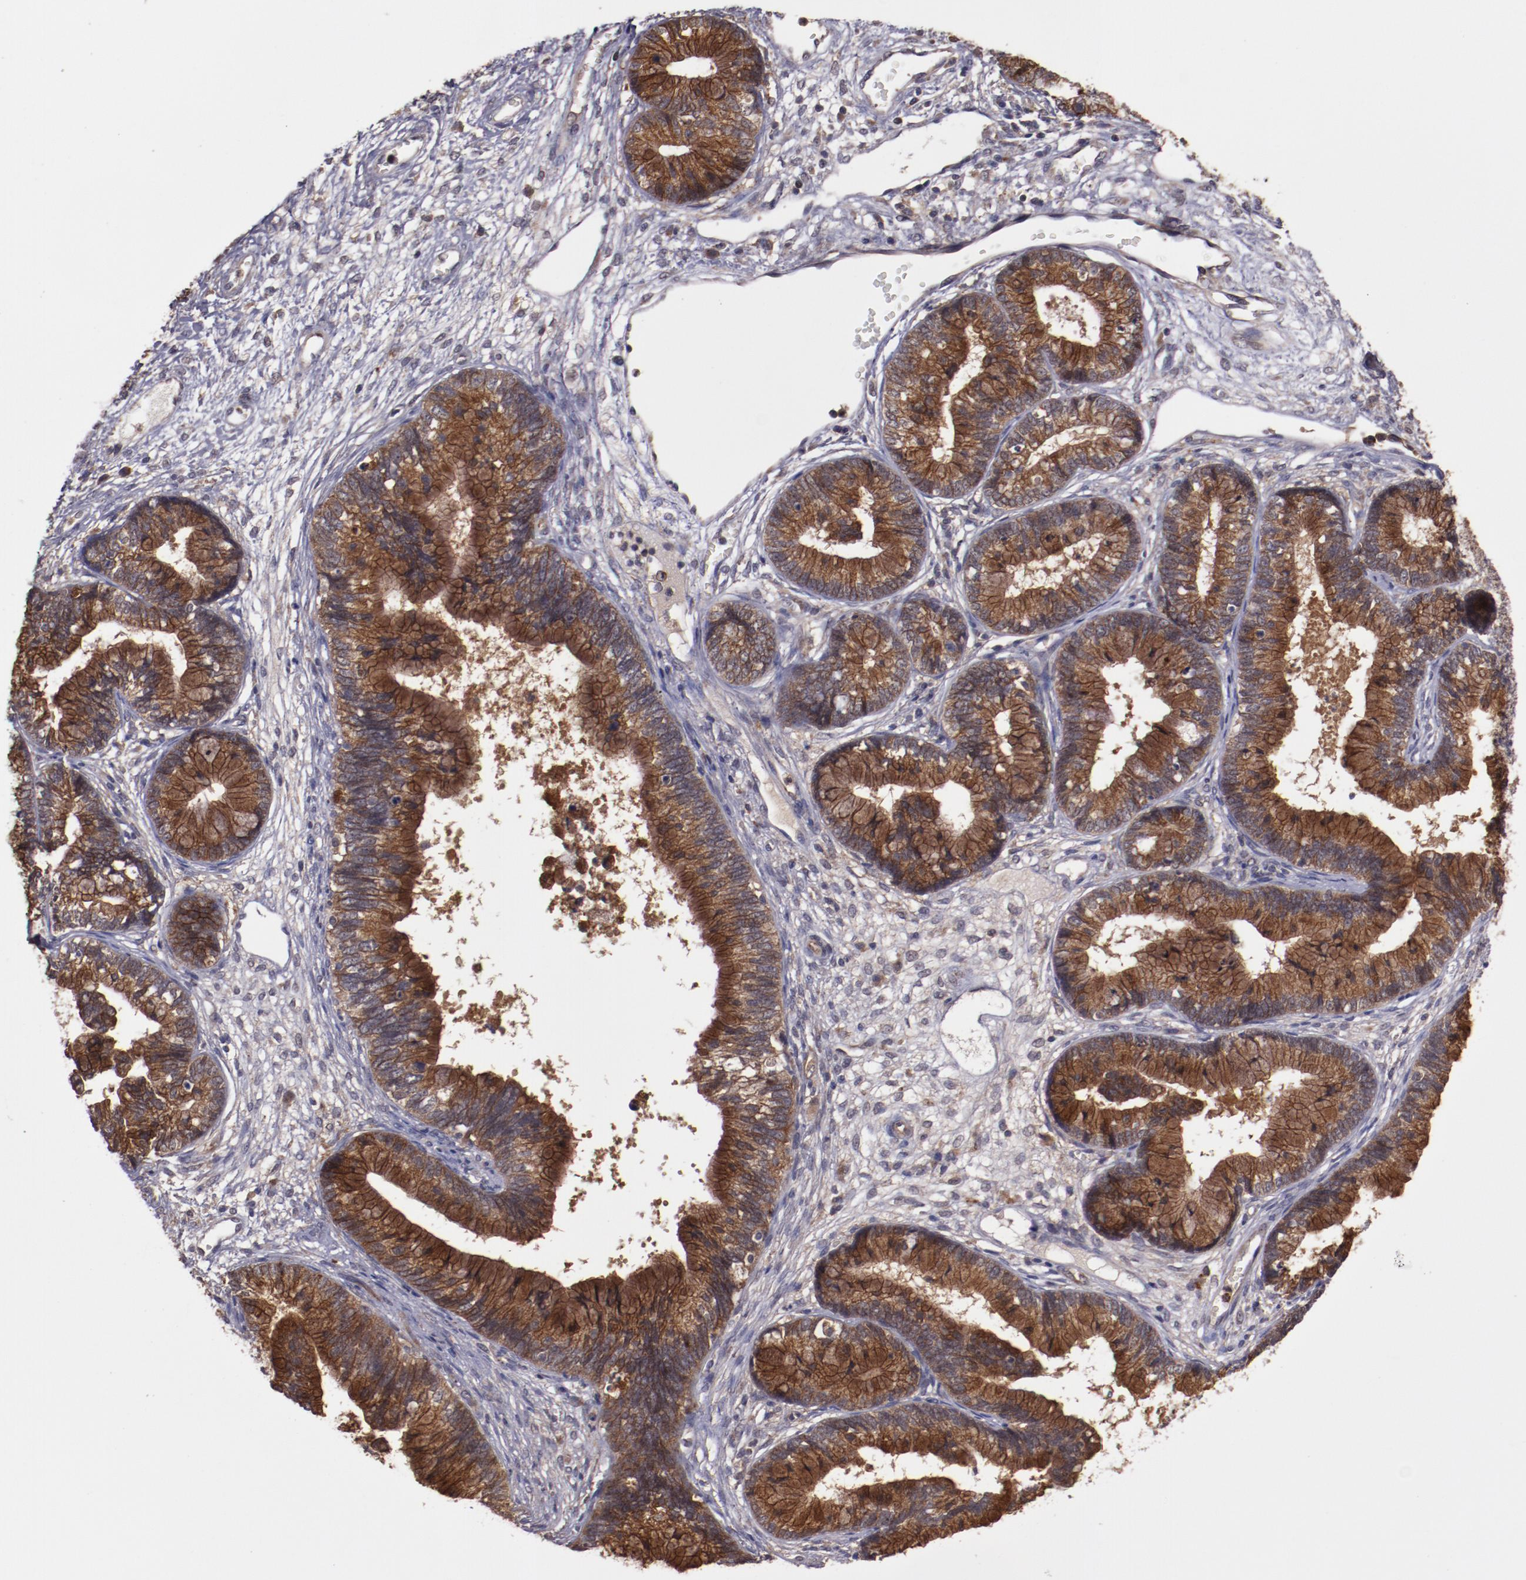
{"staining": {"intensity": "strong", "quantity": ">75%", "location": "cytoplasmic/membranous"}, "tissue": "cervical cancer", "cell_type": "Tumor cells", "image_type": "cancer", "snomed": [{"axis": "morphology", "description": "Adenocarcinoma, NOS"}, {"axis": "topography", "description": "Cervix"}], "caption": "Immunohistochemistry (IHC) (DAB) staining of human cervical cancer (adenocarcinoma) shows strong cytoplasmic/membranous protein staining in about >75% of tumor cells.", "gene": "FTSJ1", "patient": {"sex": "female", "age": 44}}